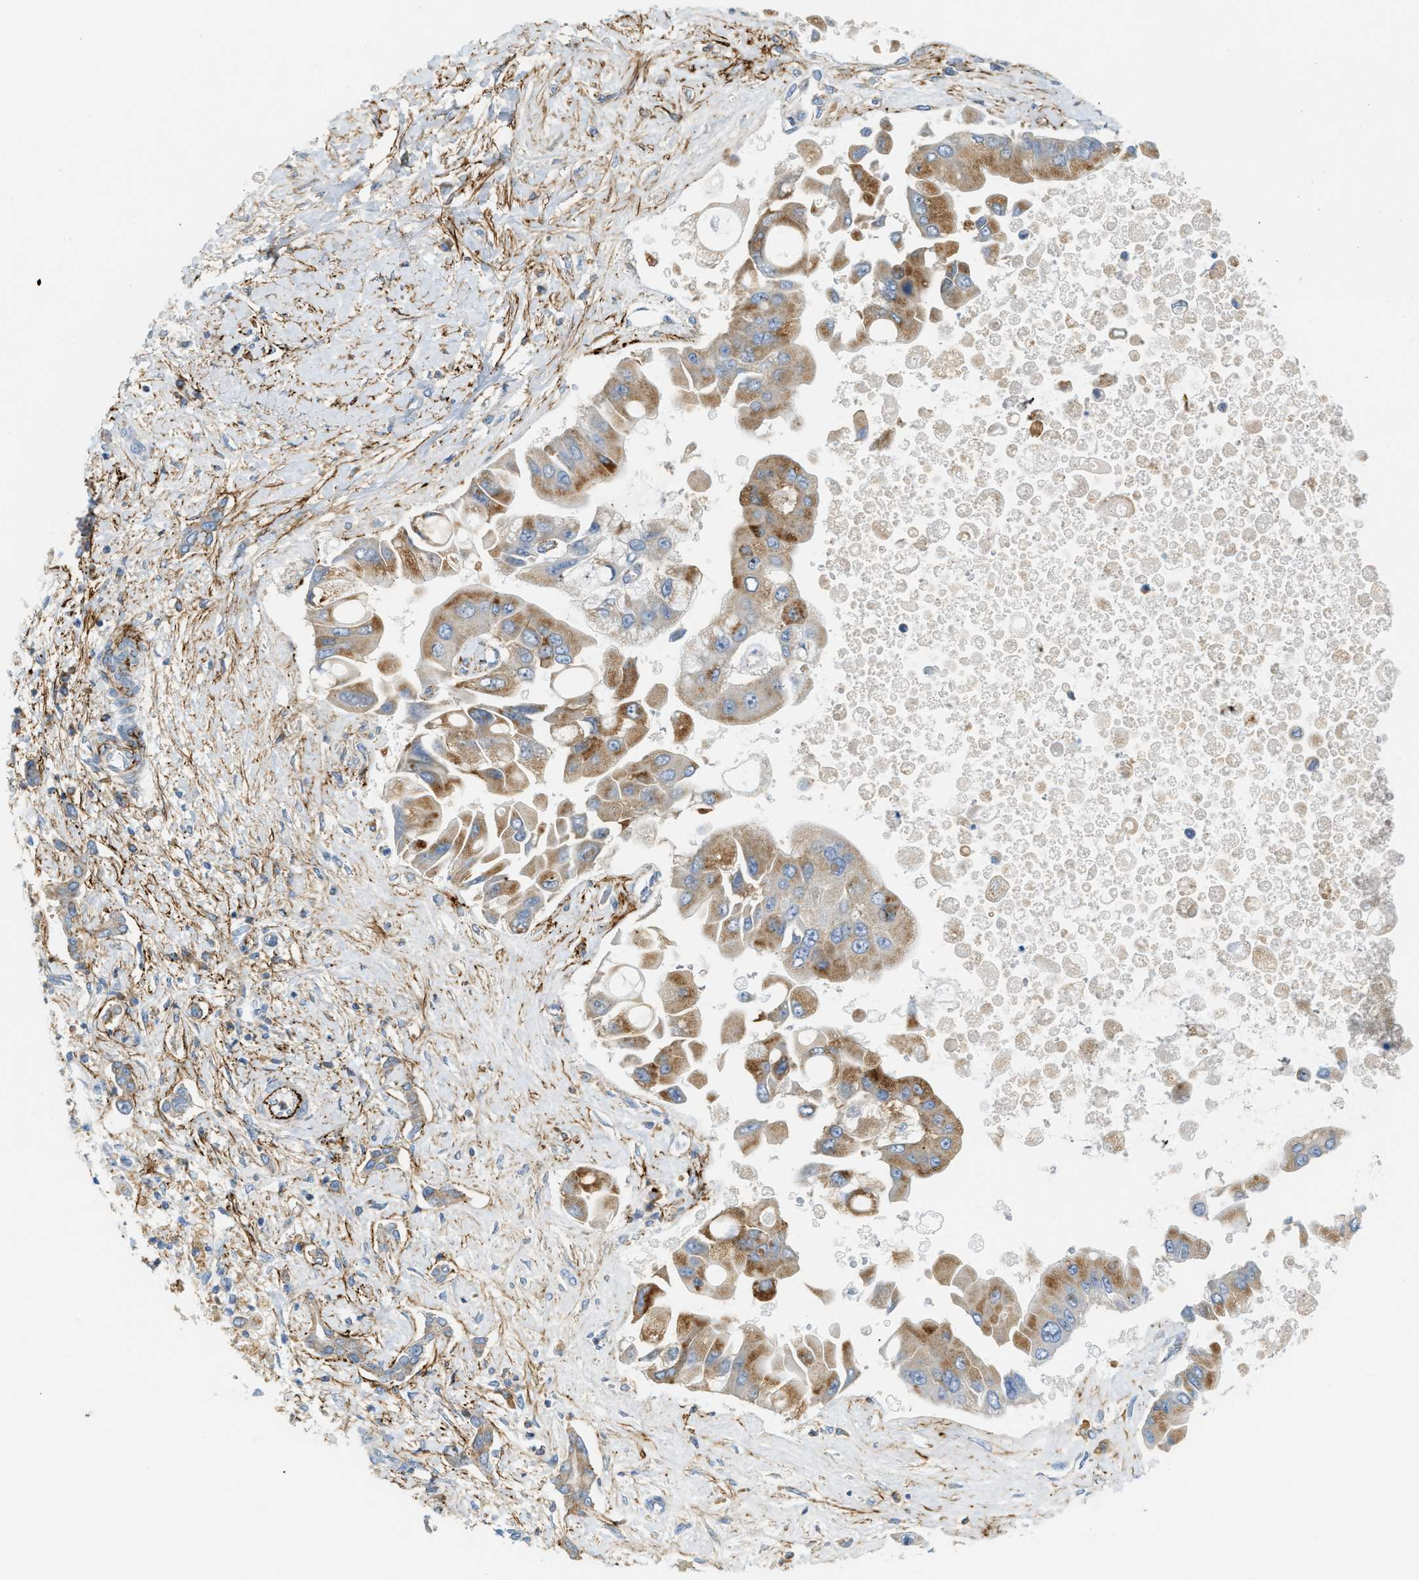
{"staining": {"intensity": "moderate", "quantity": ">75%", "location": "cytoplasmic/membranous"}, "tissue": "liver cancer", "cell_type": "Tumor cells", "image_type": "cancer", "snomed": [{"axis": "morphology", "description": "Cholangiocarcinoma"}, {"axis": "topography", "description": "Liver"}], "caption": "IHC (DAB (3,3'-diaminobenzidine)) staining of human liver cholangiocarcinoma reveals moderate cytoplasmic/membranous protein expression in about >75% of tumor cells.", "gene": "LMBRD1", "patient": {"sex": "male", "age": 50}}